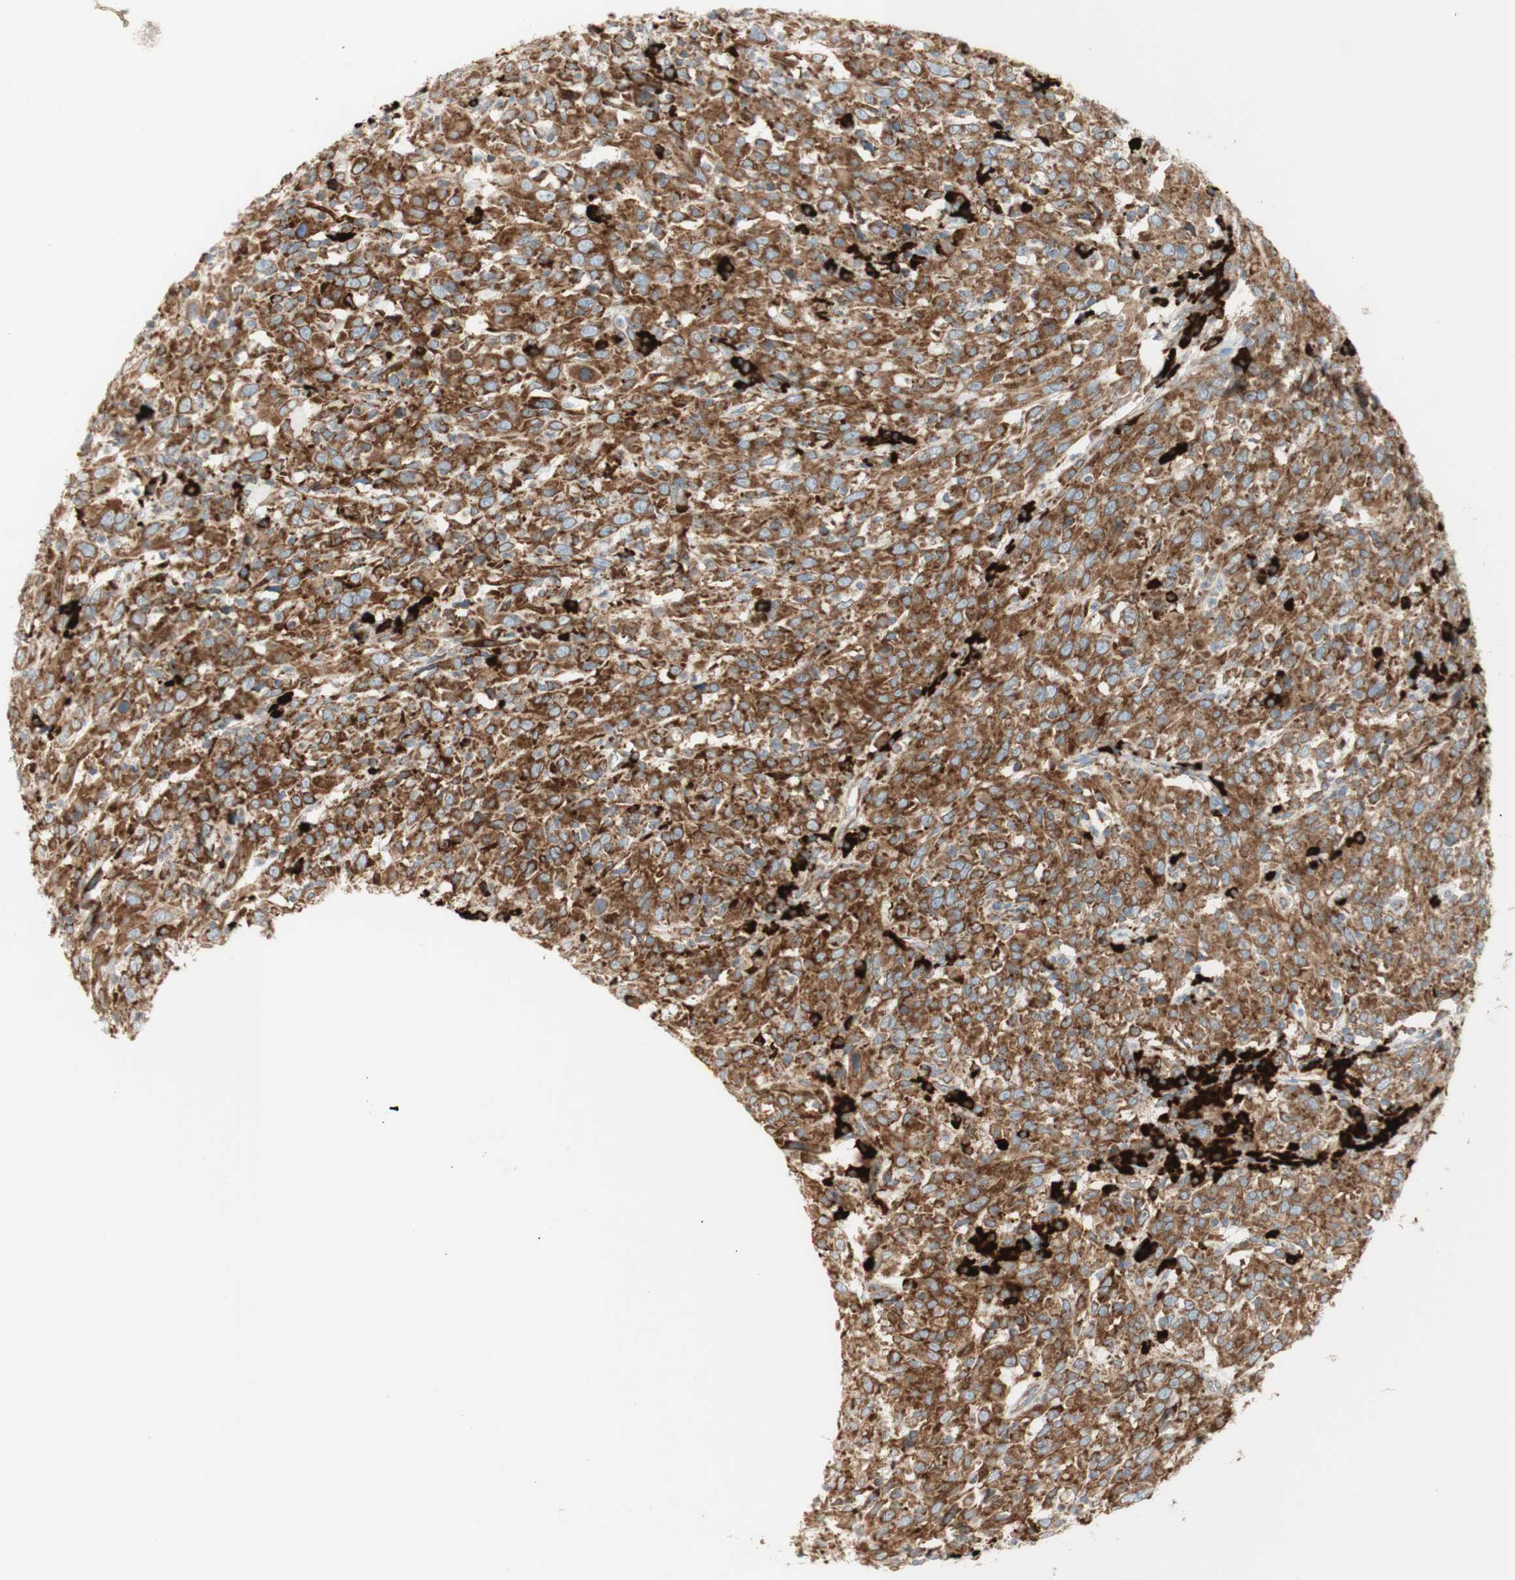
{"staining": {"intensity": "strong", "quantity": ">75%", "location": "cytoplasmic/membranous"}, "tissue": "cervical cancer", "cell_type": "Tumor cells", "image_type": "cancer", "snomed": [{"axis": "morphology", "description": "Squamous cell carcinoma, NOS"}, {"axis": "topography", "description": "Cervix"}], "caption": "Protein expression analysis of human cervical cancer reveals strong cytoplasmic/membranous expression in about >75% of tumor cells. The protein is stained brown, and the nuclei are stained in blue (DAB IHC with brightfield microscopy, high magnification).", "gene": "MANF", "patient": {"sex": "female", "age": 46}}